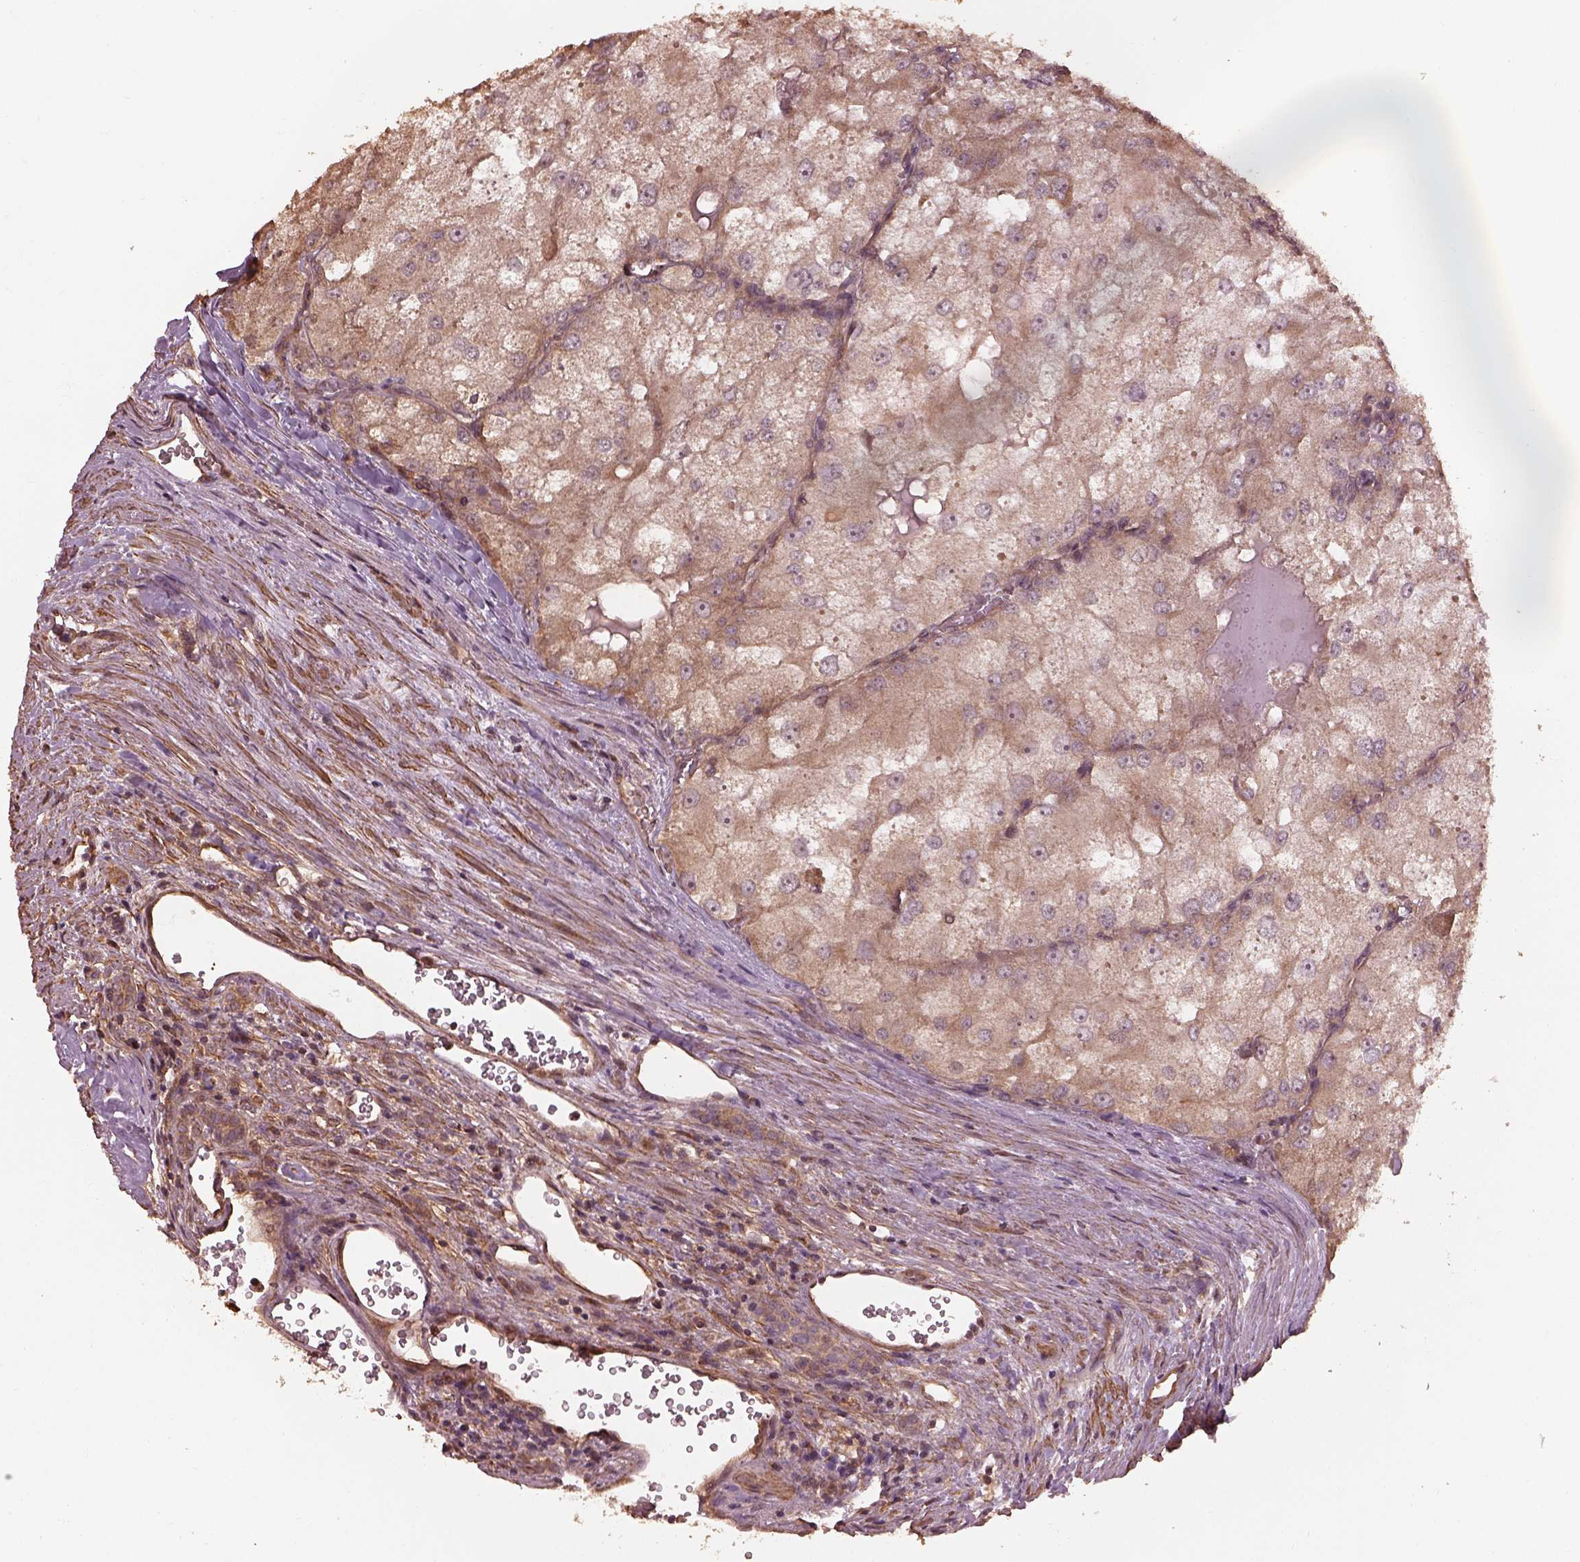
{"staining": {"intensity": "moderate", "quantity": "25%-75%", "location": "cytoplasmic/membranous"}, "tissue": "renal cancer", "cell_type": "Tumor cells", "image_type": "cancer", "snomed": [{"axis": "morphology", "description": "Adenocarcinoma, NOS"}, {"axis": "topography", "description": "Kidney"}], "caption": "Renal adenocarcinoma stained with a protein marker exhibits moderate staining in tumor cells.", "gene": "METTL4", "patient": {"sex": "female", "age": 70}}